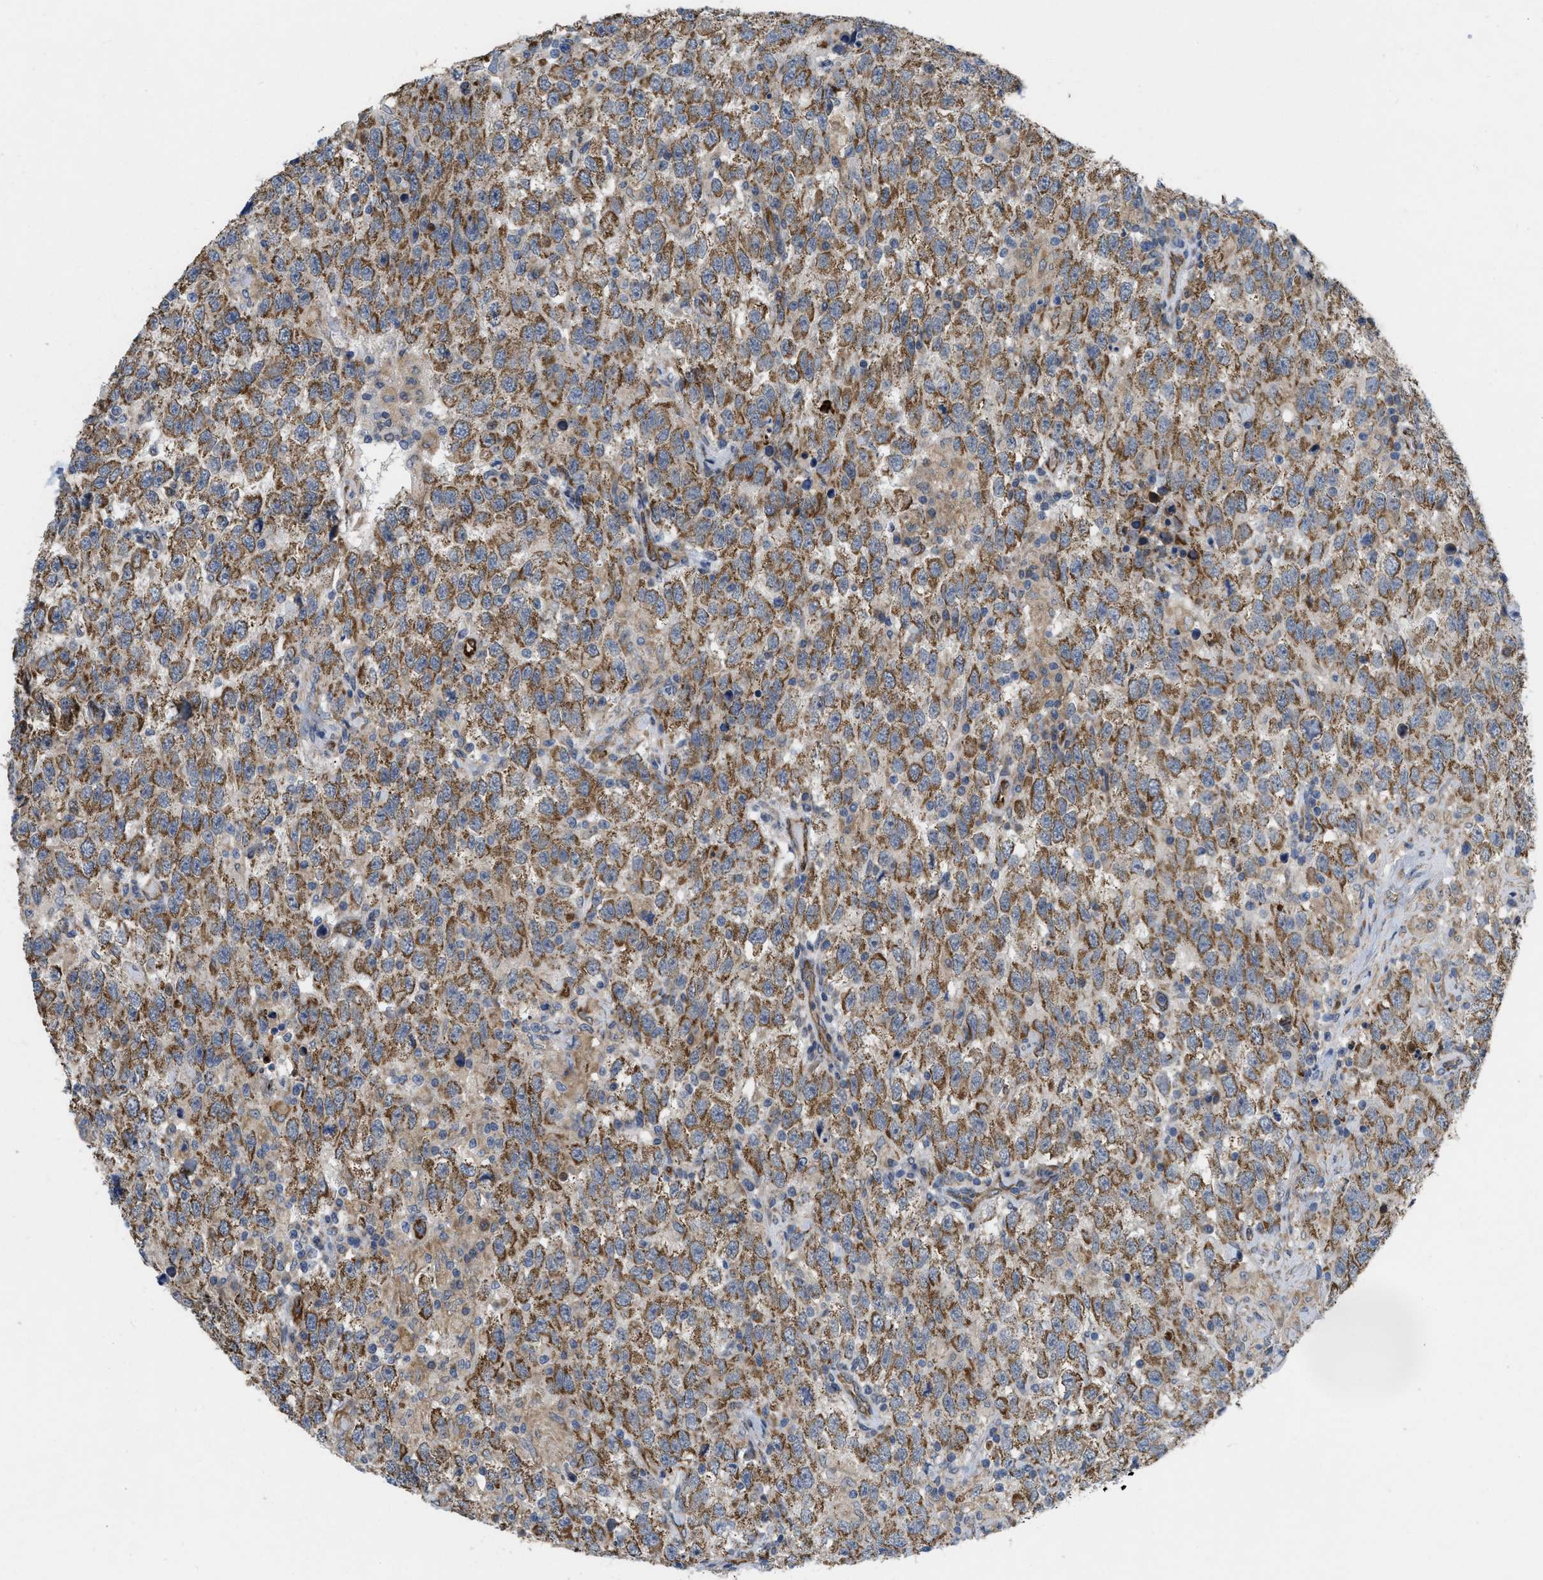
{"staining": {"intensity": "moderate", "quantity": ">75%", "location": "cytoplasmic/membranous"}, "tissue": "testis cancer", "cell_type": "Tumor cells", "image_type": "cancer", "snomed": [{"axis": "morphology", "description": "Seminoma, NOS"}, {"axis": "topography", "description": "Testis"}], "caption": "IHC micrograph of testis seminoma stained for a protein (brown), which displays medium levels of moderate cytoplasmic/membranous positivity in about >75% of tumor cells.", "gene": "EOGT", "patient": {"sex": "male", "age": 41}}